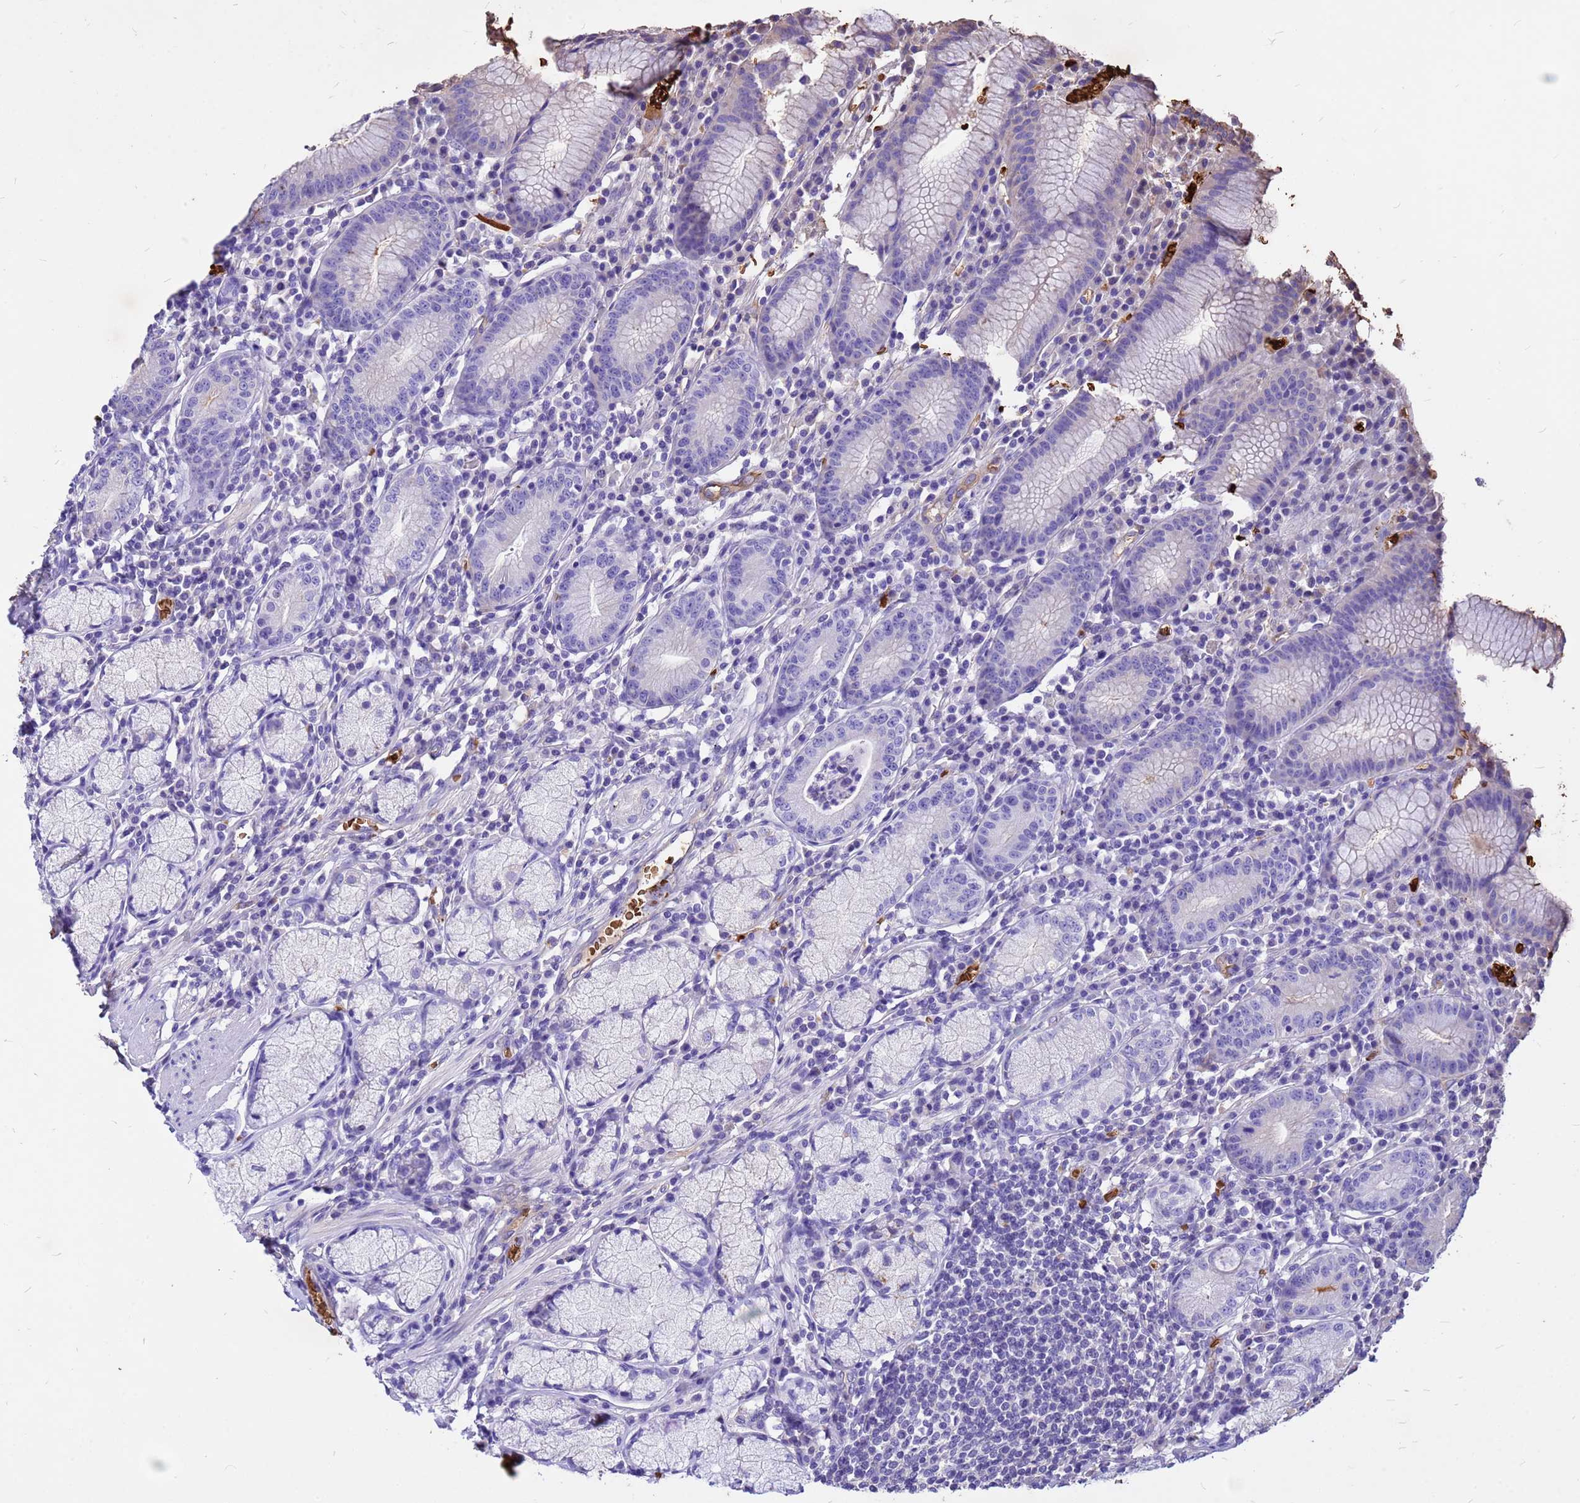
{"staining": {"intensity": "negative", "quantity": "none", "location": "none"}, "tissue": "stomach", "cell_type": "Glandular cells", "image_type": "normal", "snomed": [{"axis": "morphology", "description": "Normal tissue, NOS"}, {"axis": "topography", "description": "Stomach"}], "caption": "This is an IHC micrograph of benign human stomach. There is no staining in glandular cells.", "gene": "HBA1", "patient": {"sex": "male", "age": 55}}